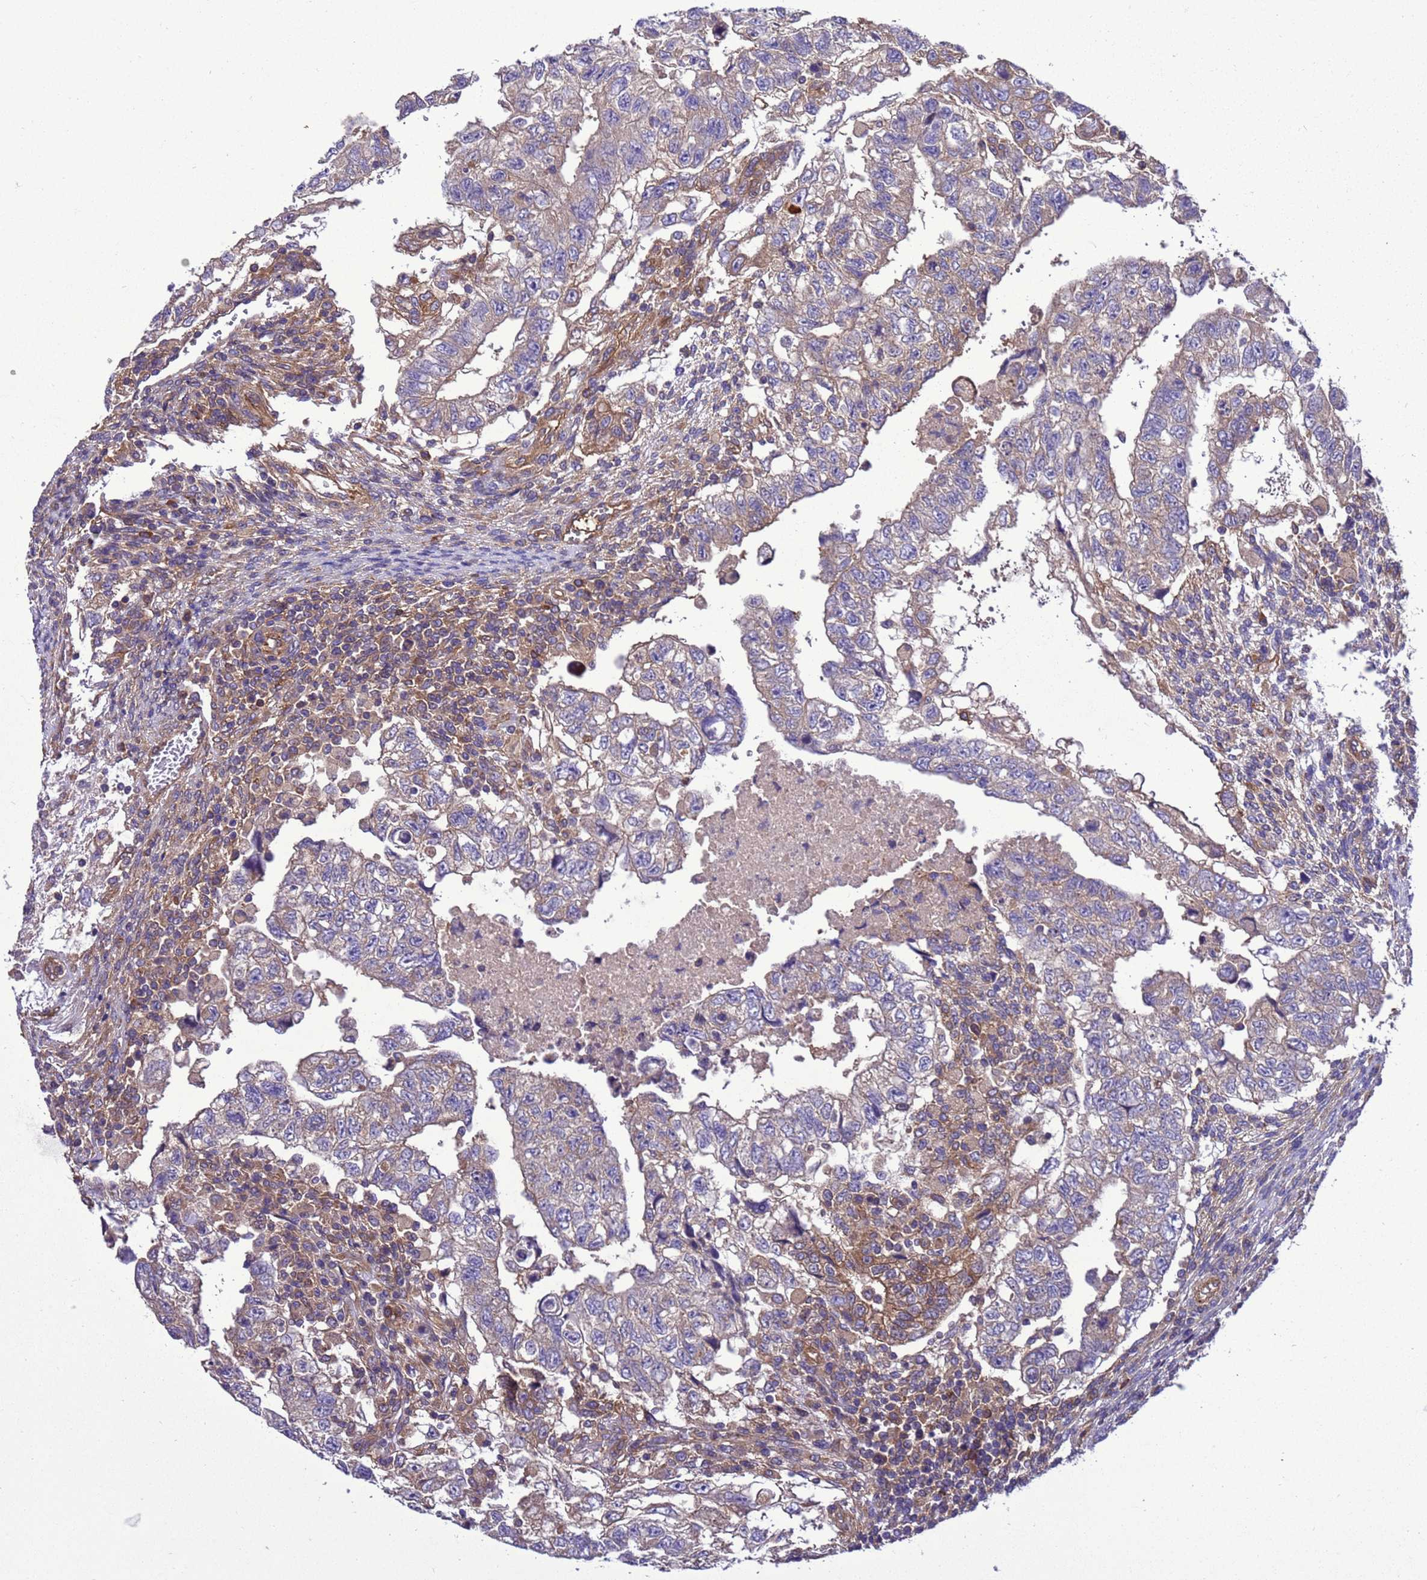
{"staining": {"intensity": "weak", "quantity": "25%-75%", "location": "cytoplasmic/membranous"}, "tissue": "testis cancer", "cell_type": "Tumor cells", "image_type": "cancer", "snomed": [{"axis": "morphology", "description": "Carcinoma, Embryonal, NOS"}, {"axis": "topography", "description": "Testis"}], "caption": "Human testis embryonal carcinoma stained with a protein marker shows weak staining in tumor cells.", "gene": "RABEP2", "patient": {"sex": "male", "age": 36}}